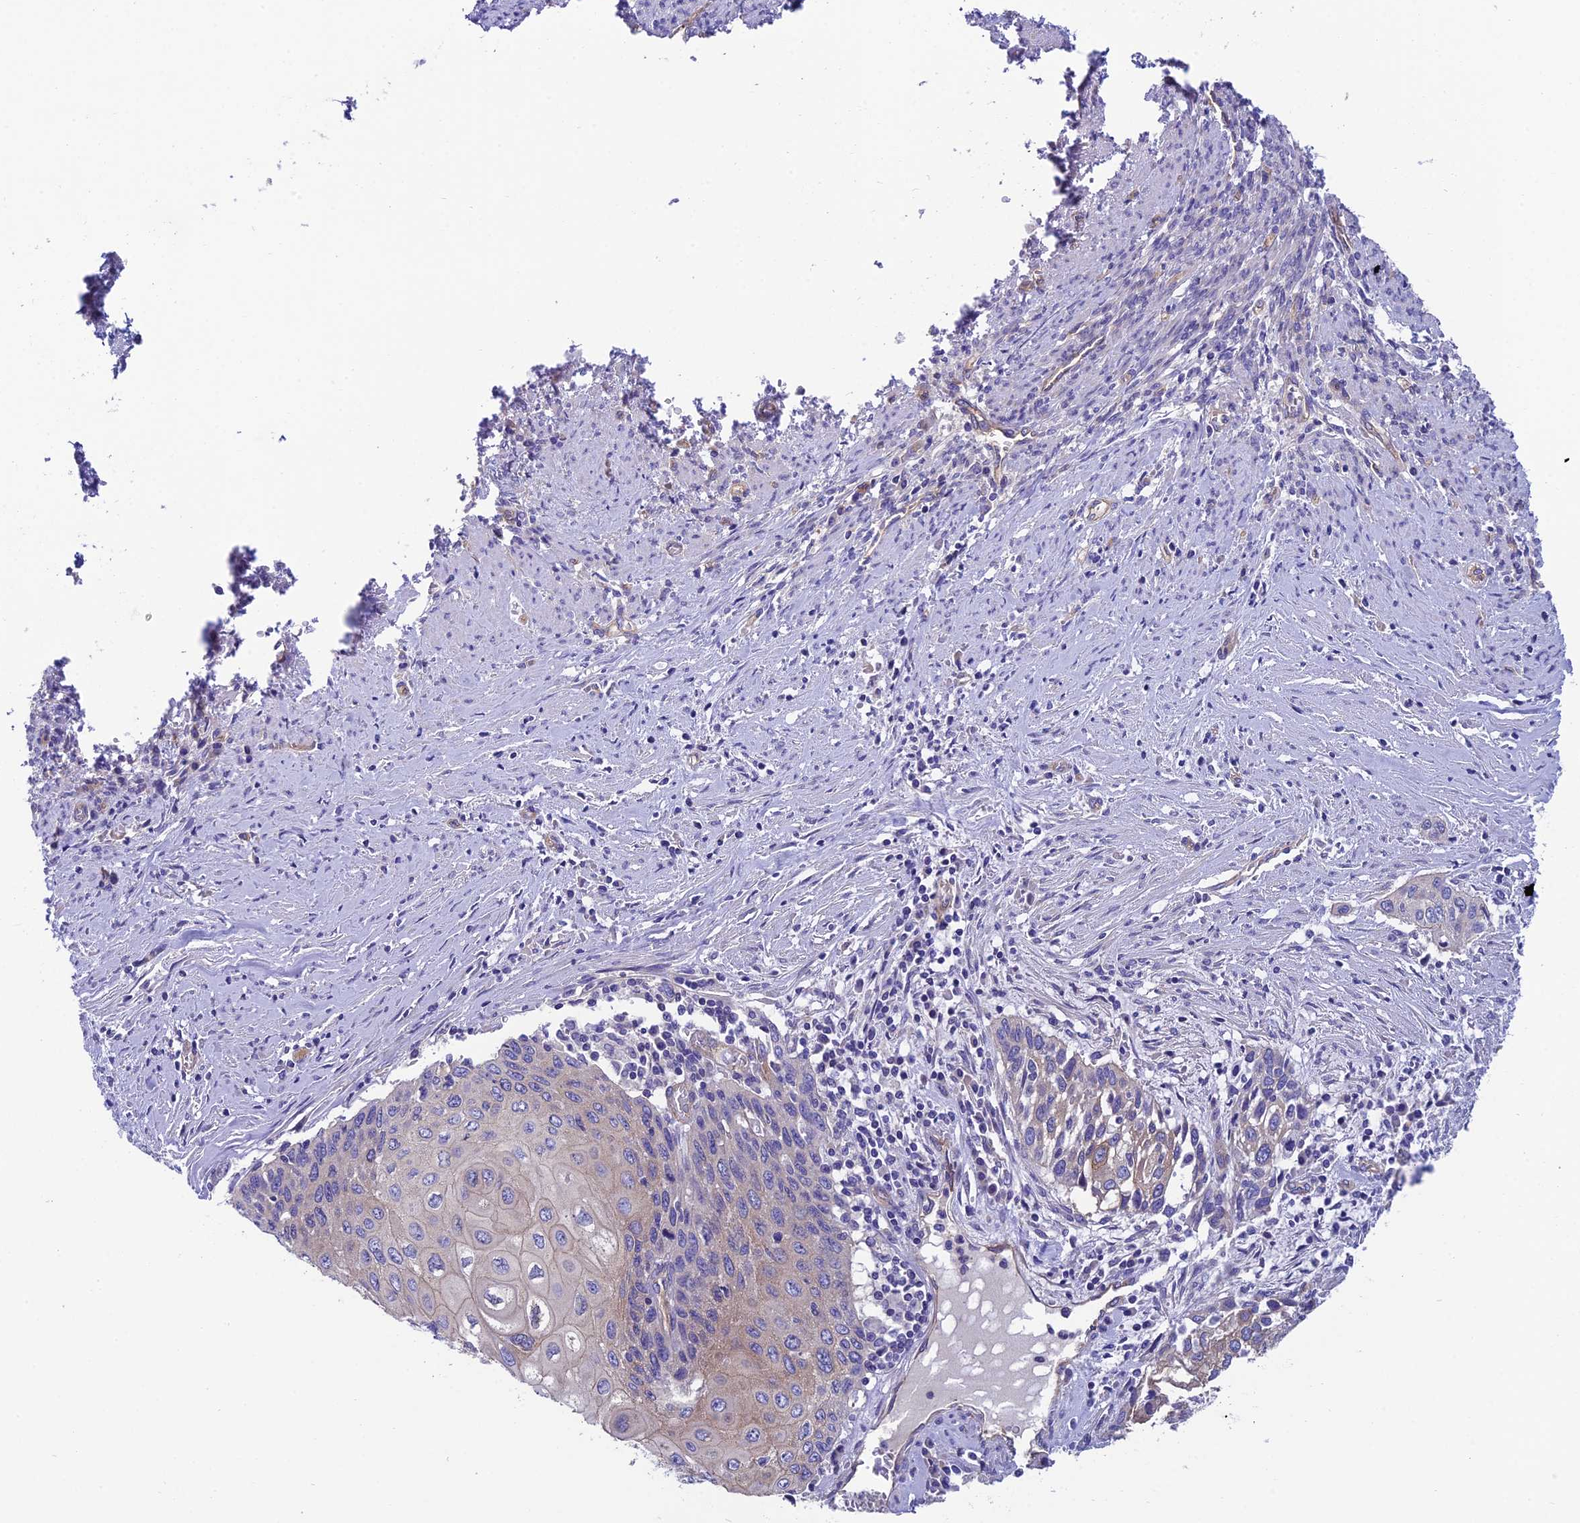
{"staining": {"intensity": "weak", "quantity": "<25%", "location": "cytoplasmic/membranous"}, "tissue": "cervical cancer", "cell_type": "Tumor cells", "image_type": "cancer", "snomed": [{"axis": "morphology", "description": "Squamous cell carcinoma, NOS"}, {"axis": "topography", "description": "Cervix"}], "caption": "Immunohistochemistry image of neoplastic tissue: cervical cancer stained with DAB (3,3'-diaminobenzidine) demonstrates no significant protein positivity in tumor cells.", "gene": "PPFIA3", "patient": {"sex": "female", "age": 67}}